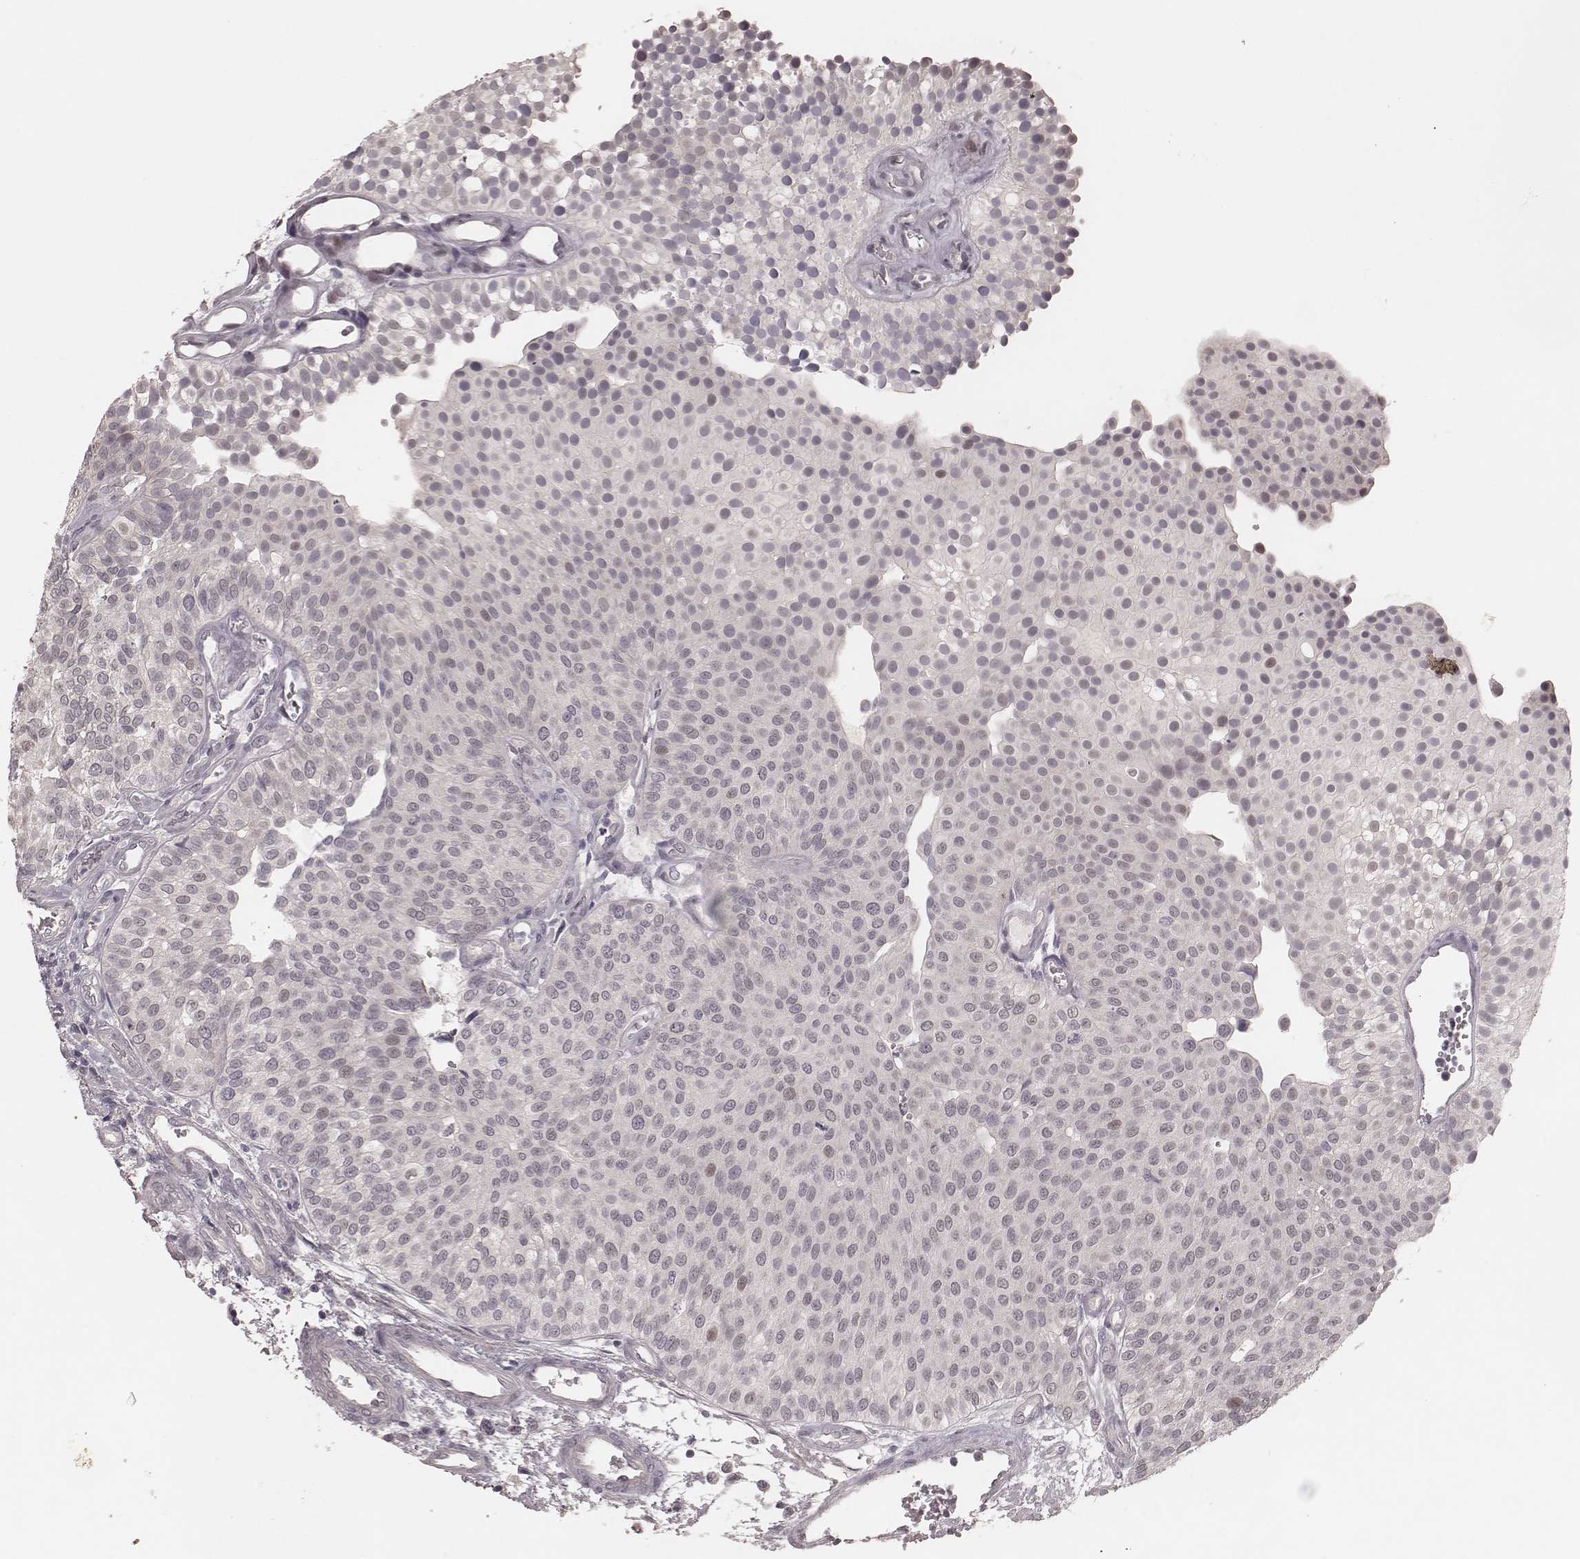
{"staining": {"intensity": "negative", "quantity": "none", "location": "none"}, "tissue": "urothelial cancer", "cell_type": "Tumor cells", "image_type": "cancer", "snomed": [{"axis": "morphology", "description": "Urothelial carcinoma, Low grade"}, {"axis": "topography", "description": "Urinary bladder"}], "caption": "Tumor cells are negative for protein expression in human low-grade urothelial carcinoma.", "gene": "FAM13B", "patient": {"sex": "female", "age": 87}}